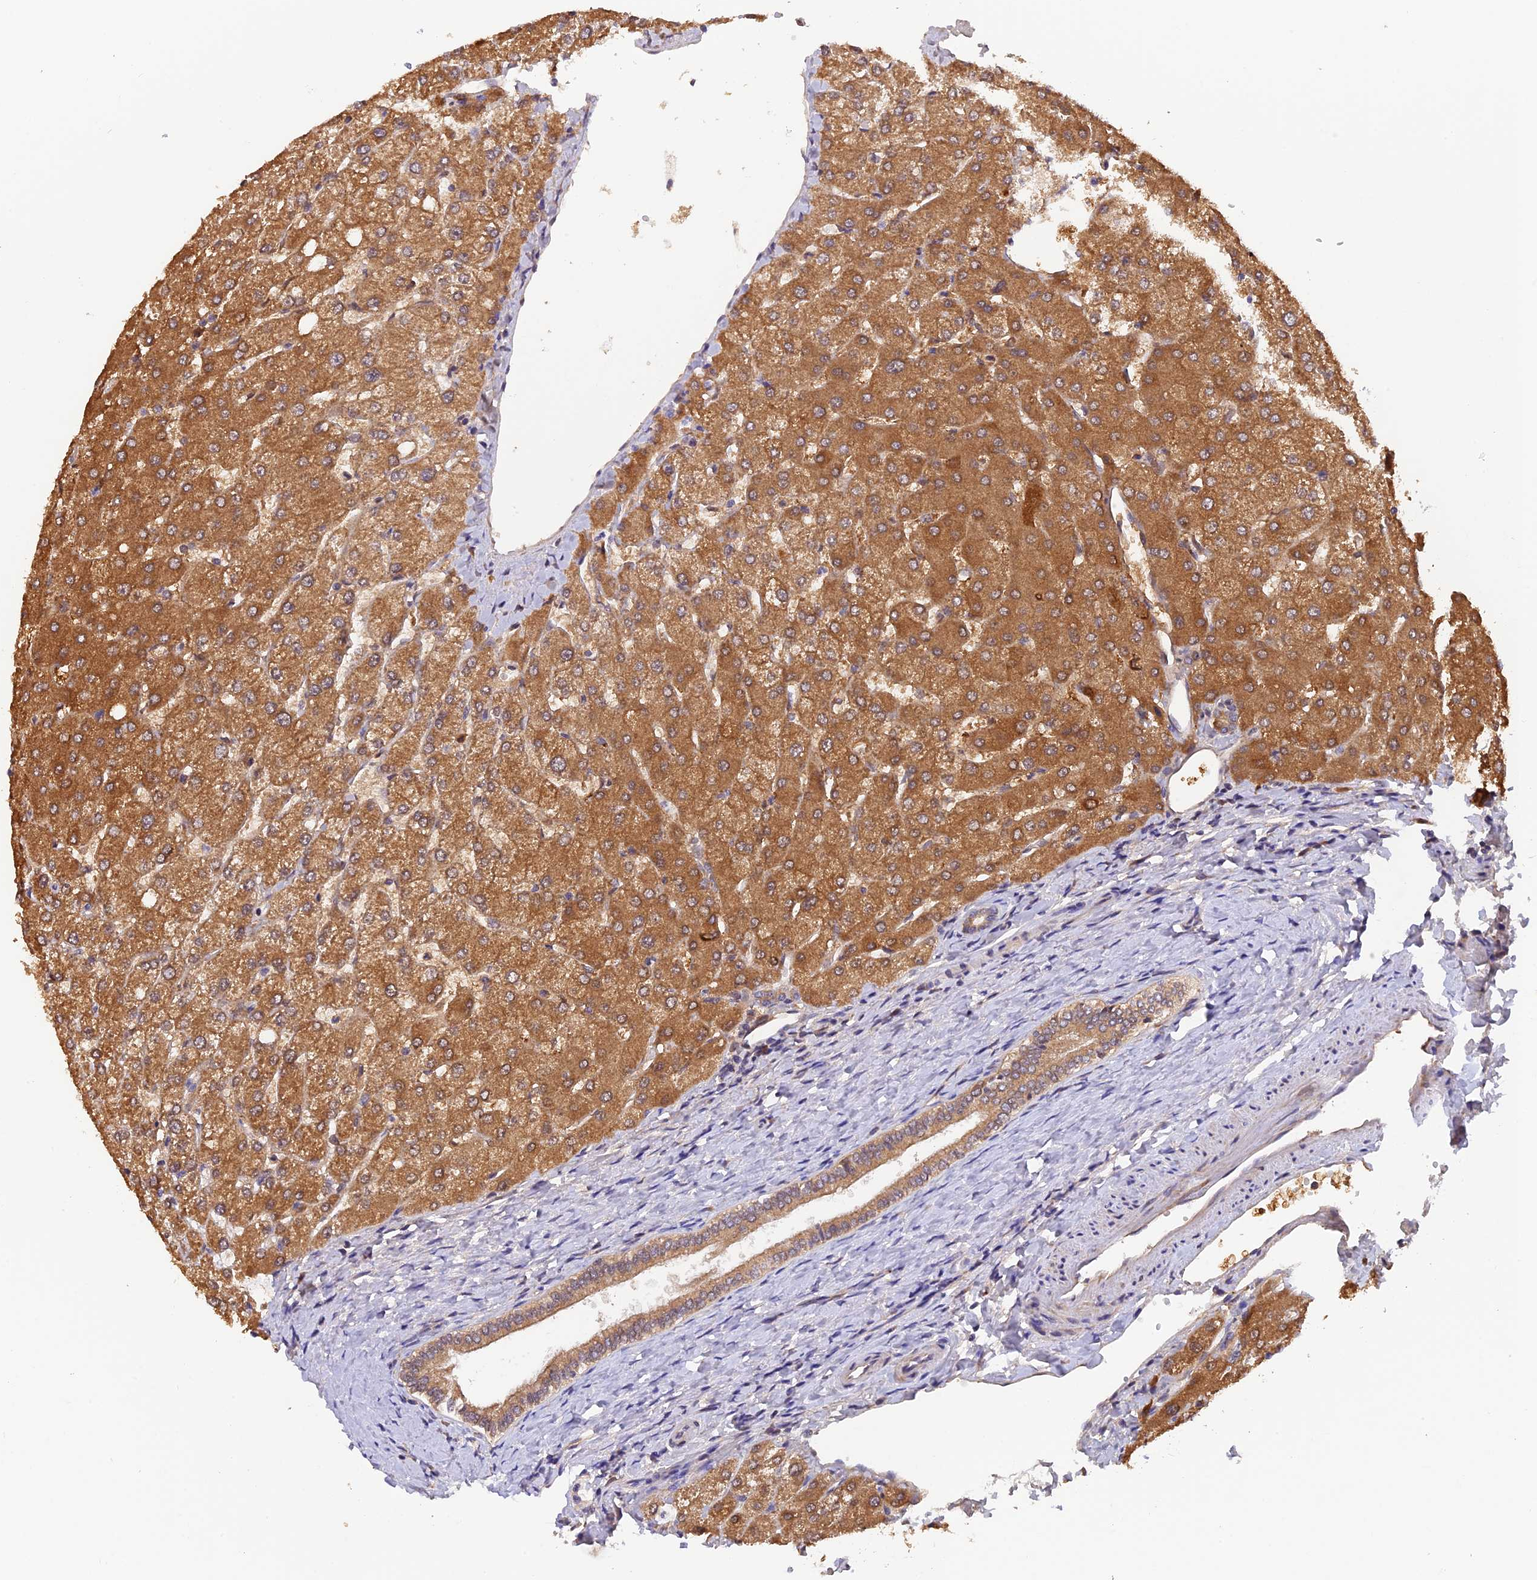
{"staining": {"intensity": "moderate", "quantity": ">75%", "location": "cytoplasmic/membranous"}, "tissue": "liver", "cell_type": "Cholangiocytes", "image_type": "normal", "snomed": [{"axis": "morphology", "description": "Normal tissue, NOS"}, {"axis": "topography", "description": "Liver"}], "caption": "This photomicrograph exhibits benign liver stained with immunohistochemistry to label a protein in brown. The cytoplasmic/membranous of cholangiocytes show moderate positivity for the protein. Nuclei are counter-stained blue.", "gene": "MNS1", "patient": {"sex": "female", "age": 54}}